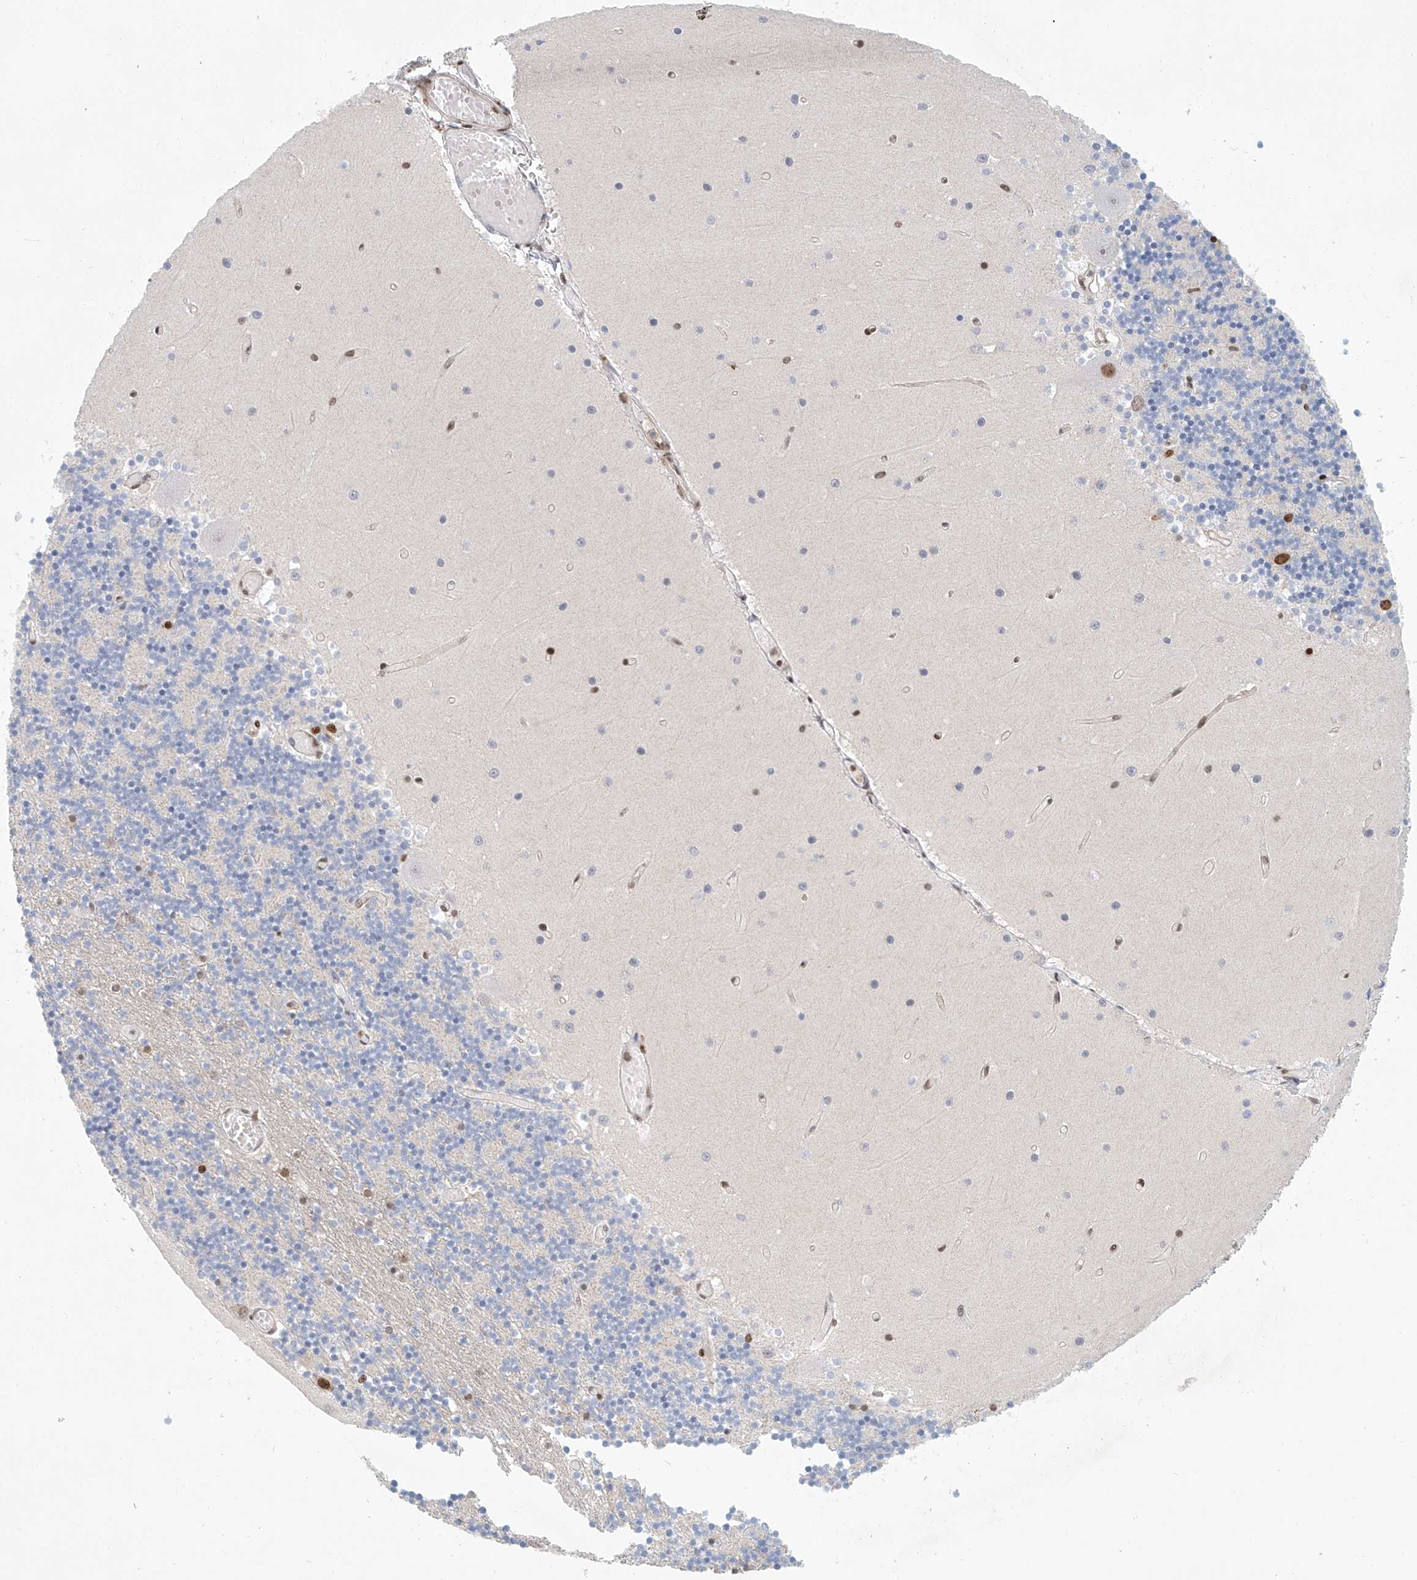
{"staining": {"intensity": "moderate", "quantity": "25%-75%", "location": "nuclear"}, "tissue": "cerebellum", "cell_type": "Cells in granular layer", "image_type": "normal", "snomed": [{"axis": "morphology", "description": "Normal tissue, NOS"}, {"axis": "topography", "description": "Cerebellum"}], "caption": "Protein expression analysis of unremarkable cerebellum displays moderate nuclear positivity in about 25%-75% of cells in granular layer.", "gene": "ZNF470", "patient": {"sex": "female", "age": 28}}